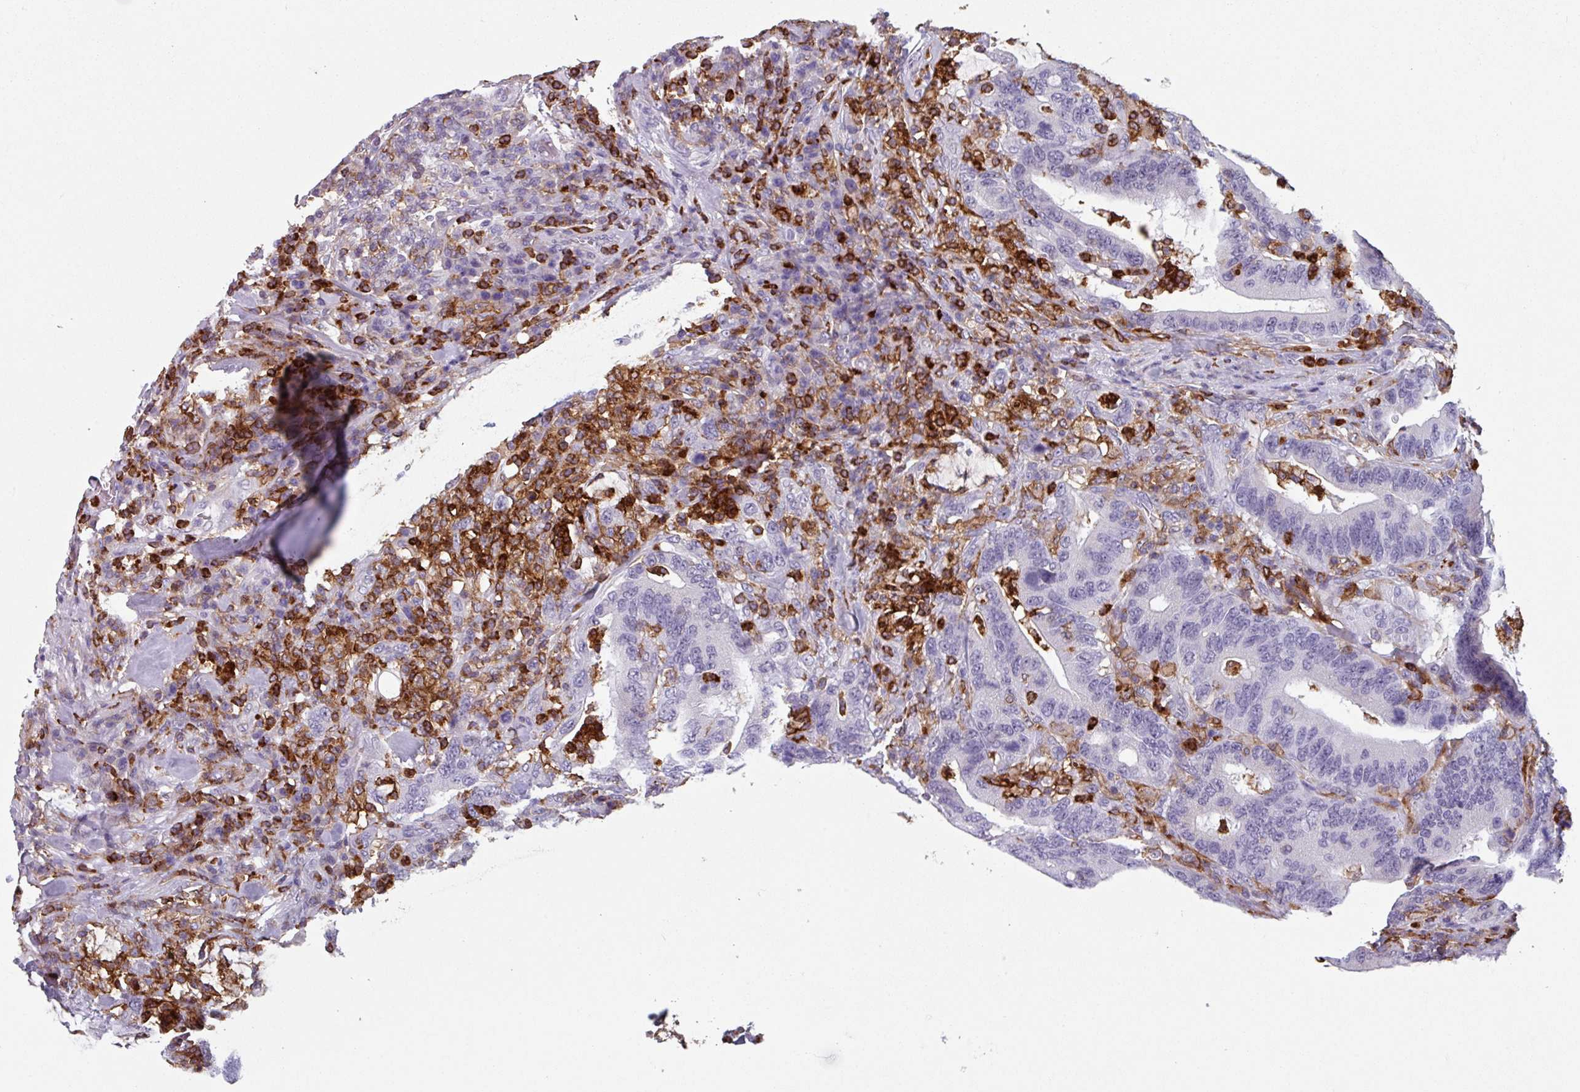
{"staining": {"intensity": "negative", "quantity": "none", "location": "none"}, "tissue": "colorectal cancer", "cell_type": "Tumor cells", "image_type": "cancer", "snomed": [{"axis": "morphology", "description": "Adenocarcinoma, NOS"}, {"axis": "topography", "description": "Colon"}], "caption": "Human colorectal cancer stained for a protein using immunohistochemistry displays no expression in tumor cells.", "gene": "EXOSC5", "patient": {"sex": "female", "age": 66}}